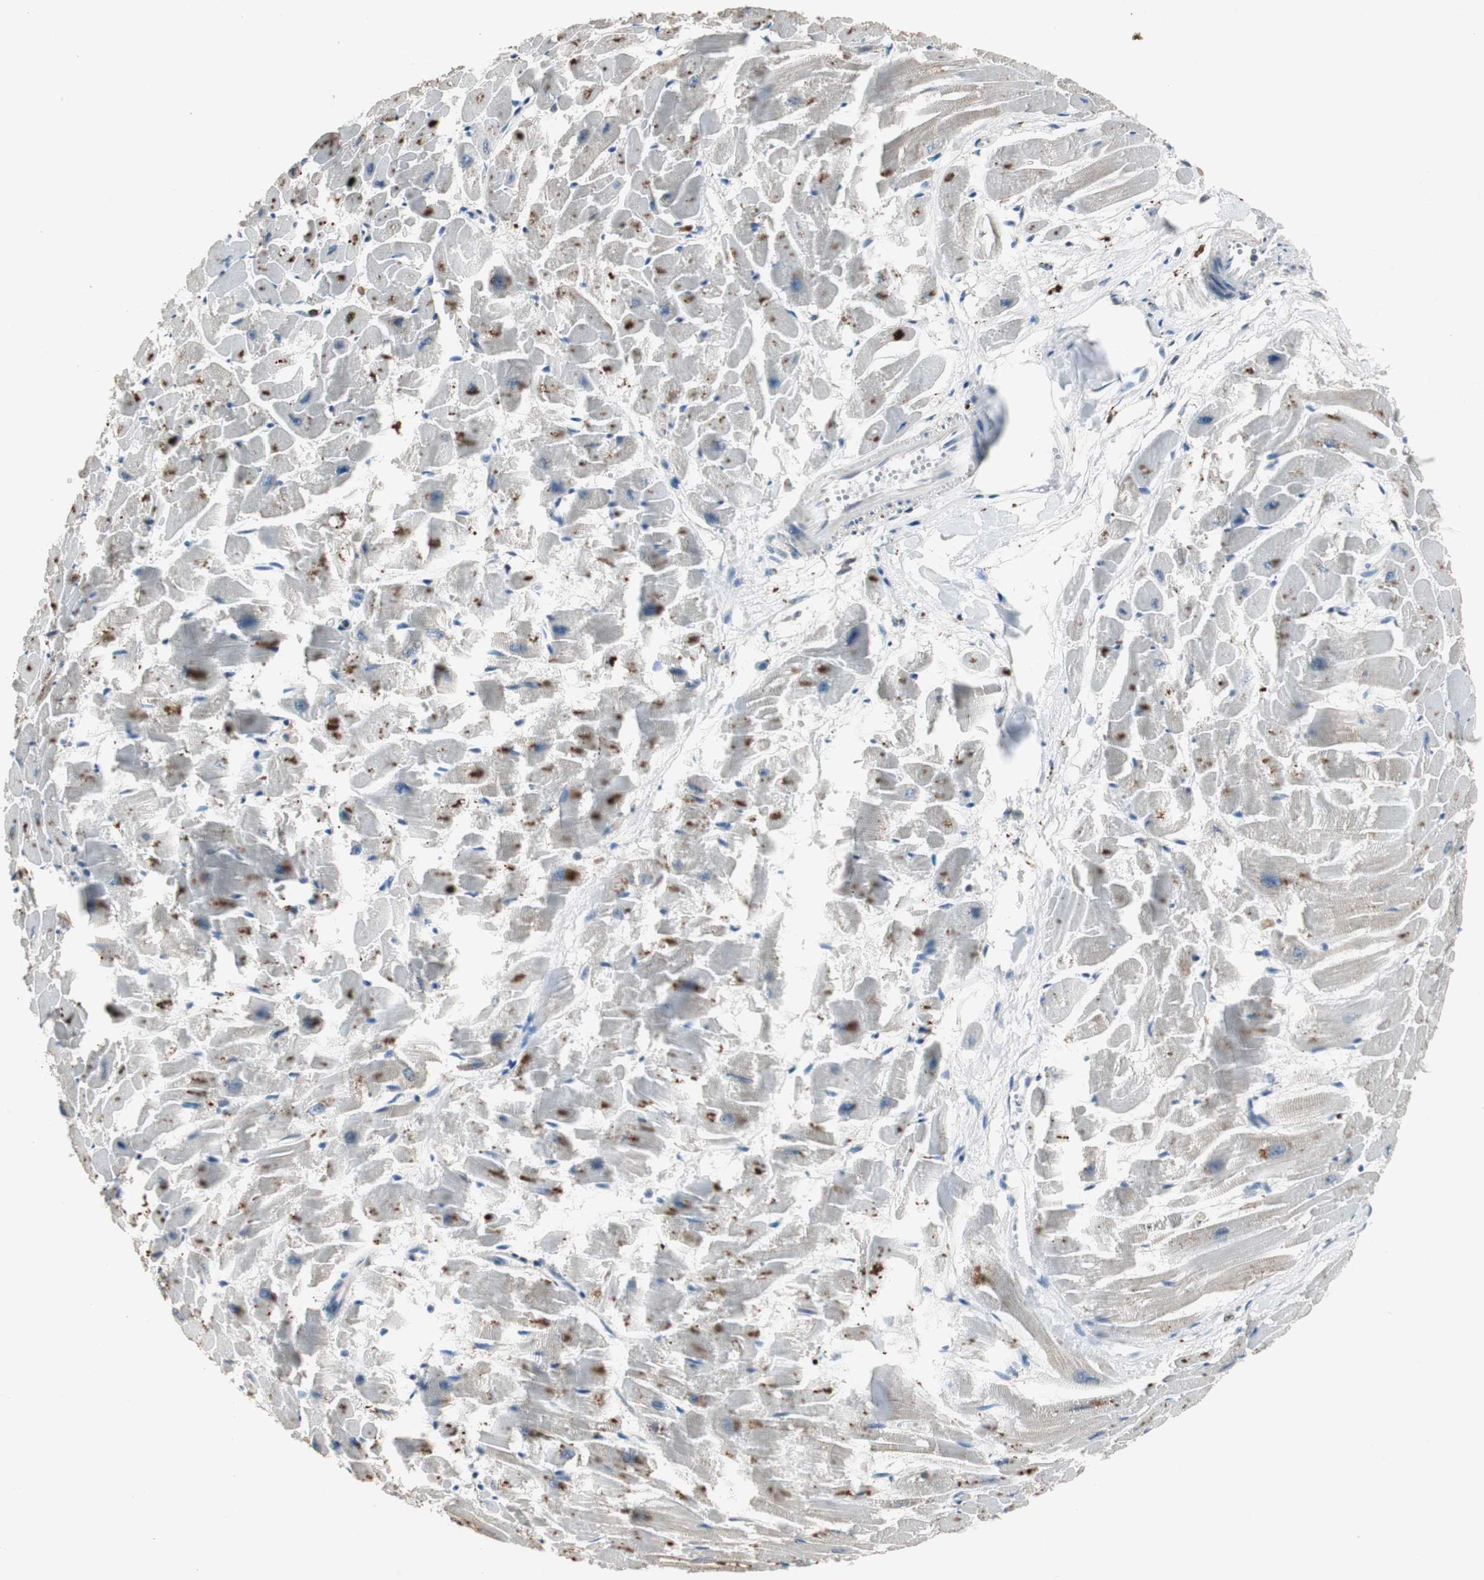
{"staining": {"intensity": "moderate", "quantity": "25%-75%", "location": "nuclear"}, "tissue": "heart muscle", "cell_type": "Cardiomyocytes", "image_type": "normal", "snomed": [{"axis": "morphology", "description": "Normal tissue, NOS"}, {"axis": "topography", "description": "Heart"}], "caption": "DAB (3,3'-diaminobenzidine) immunohistochemical staining of unremarkable heart muscle displays moderate nuclear protein expression in approximately 25%-75% of cardiomyocytes.", "gene": "FEN1", "patient": {"sex": "female", "age": 19}}